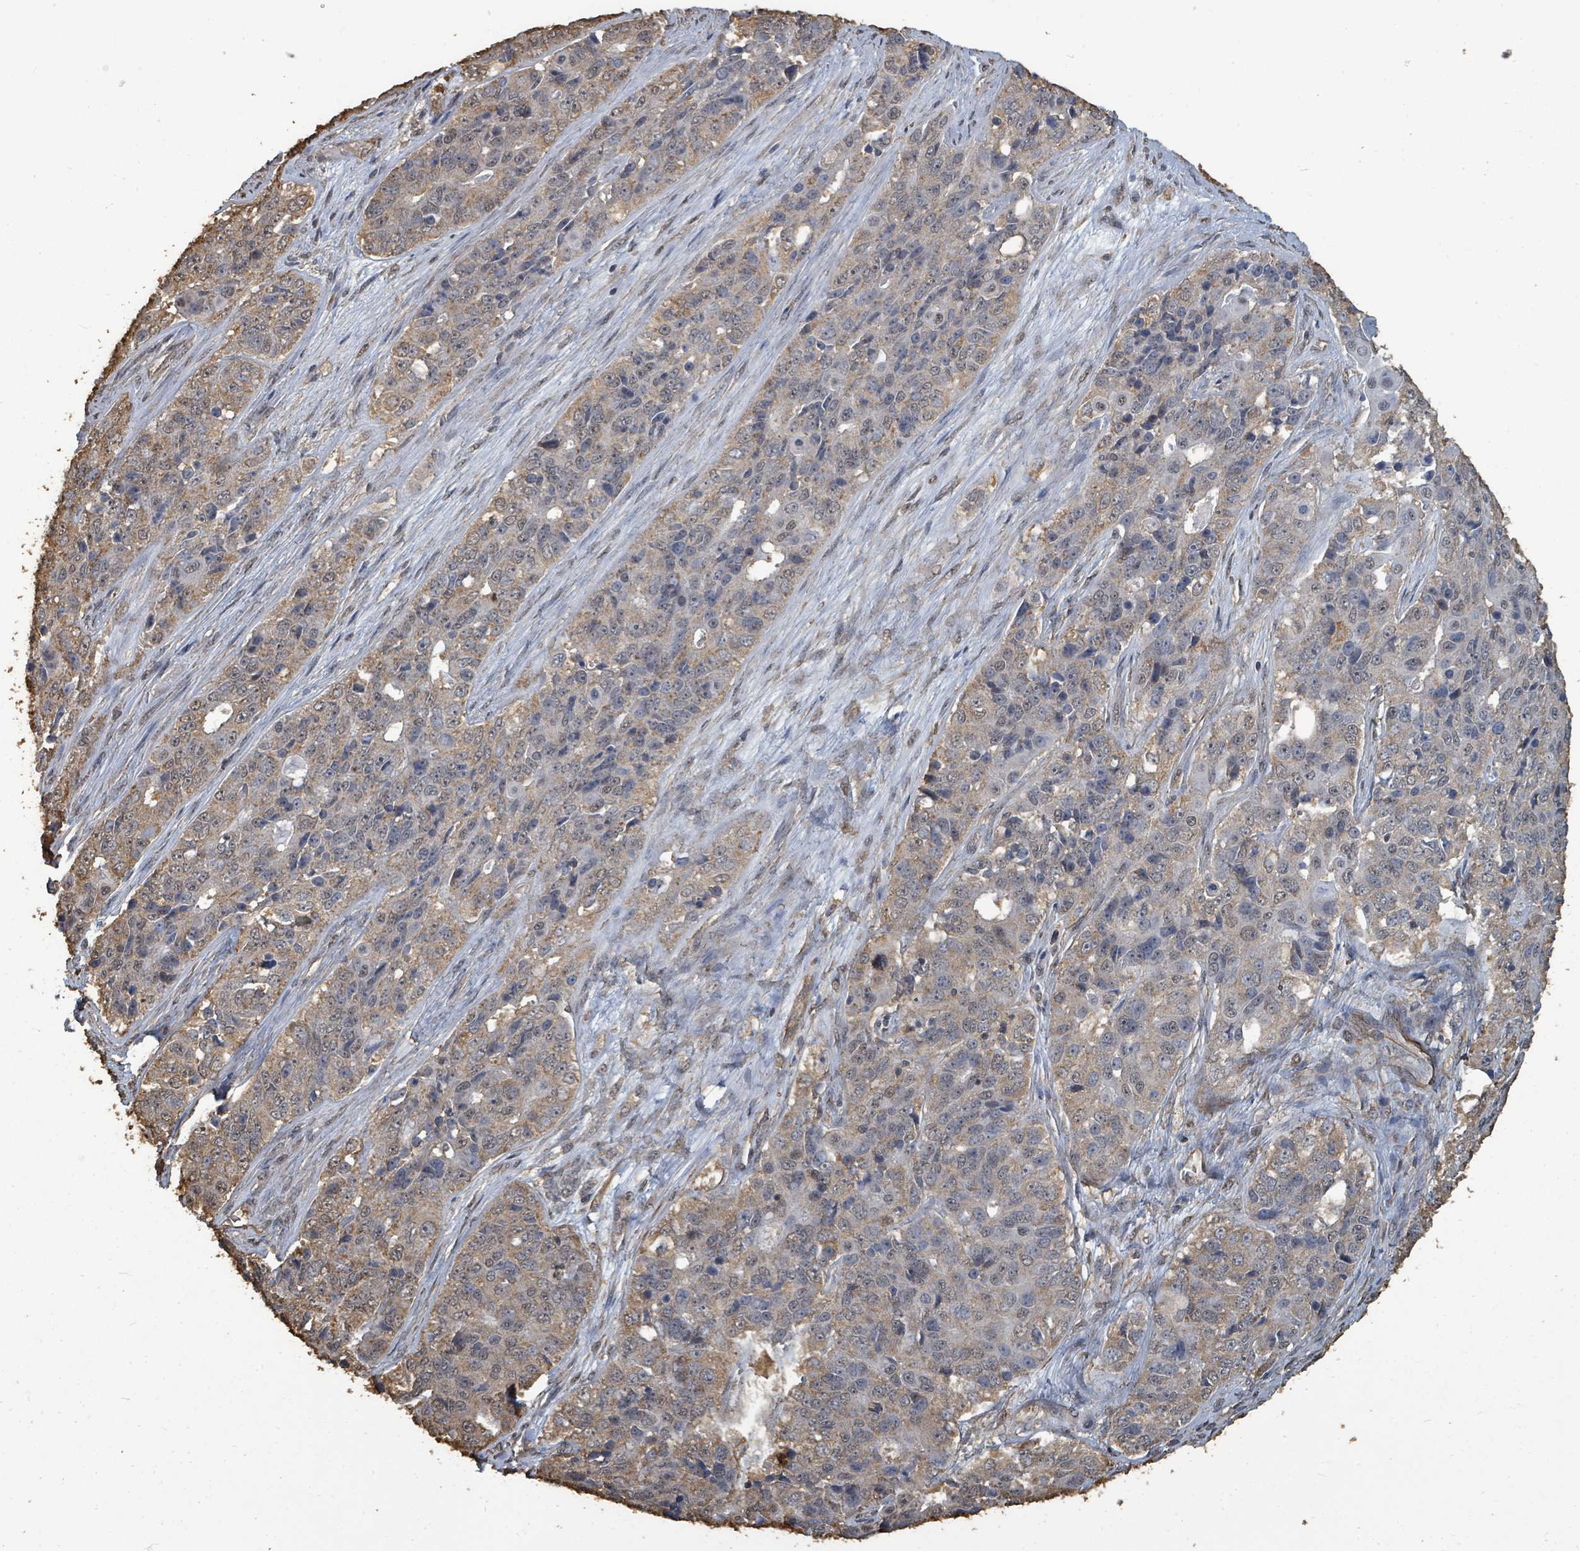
{"staining": {"intensity": "moderate", "quantity": "25%-75%", "location": "cytoplasmic/membranous"}, "tissue": "ovarian cancer", "cell_type": "Tumor cells", "image_type": "cancer", "snomed": [{"axis": "morphology", "description": "Carcinoma, endometroid"}, {"axis": "topography", "description": "Ovary"}], "caption": "High-magnification brightfield microscopy of ovarian cancer (endometroid carcinoma) stained with DAB (3,3'-diaminobenzidine) (brown) and counterstained with hematoxylin (blue). tumor cells exhibit moderate cytoplasmic/membranous staining is appreciated in about25%-75% of cells. (DAB IHC with brightfield microscopy, high magnification).", "gene": "C6orf52", "patient": {"sex": "female", "age": 51}}